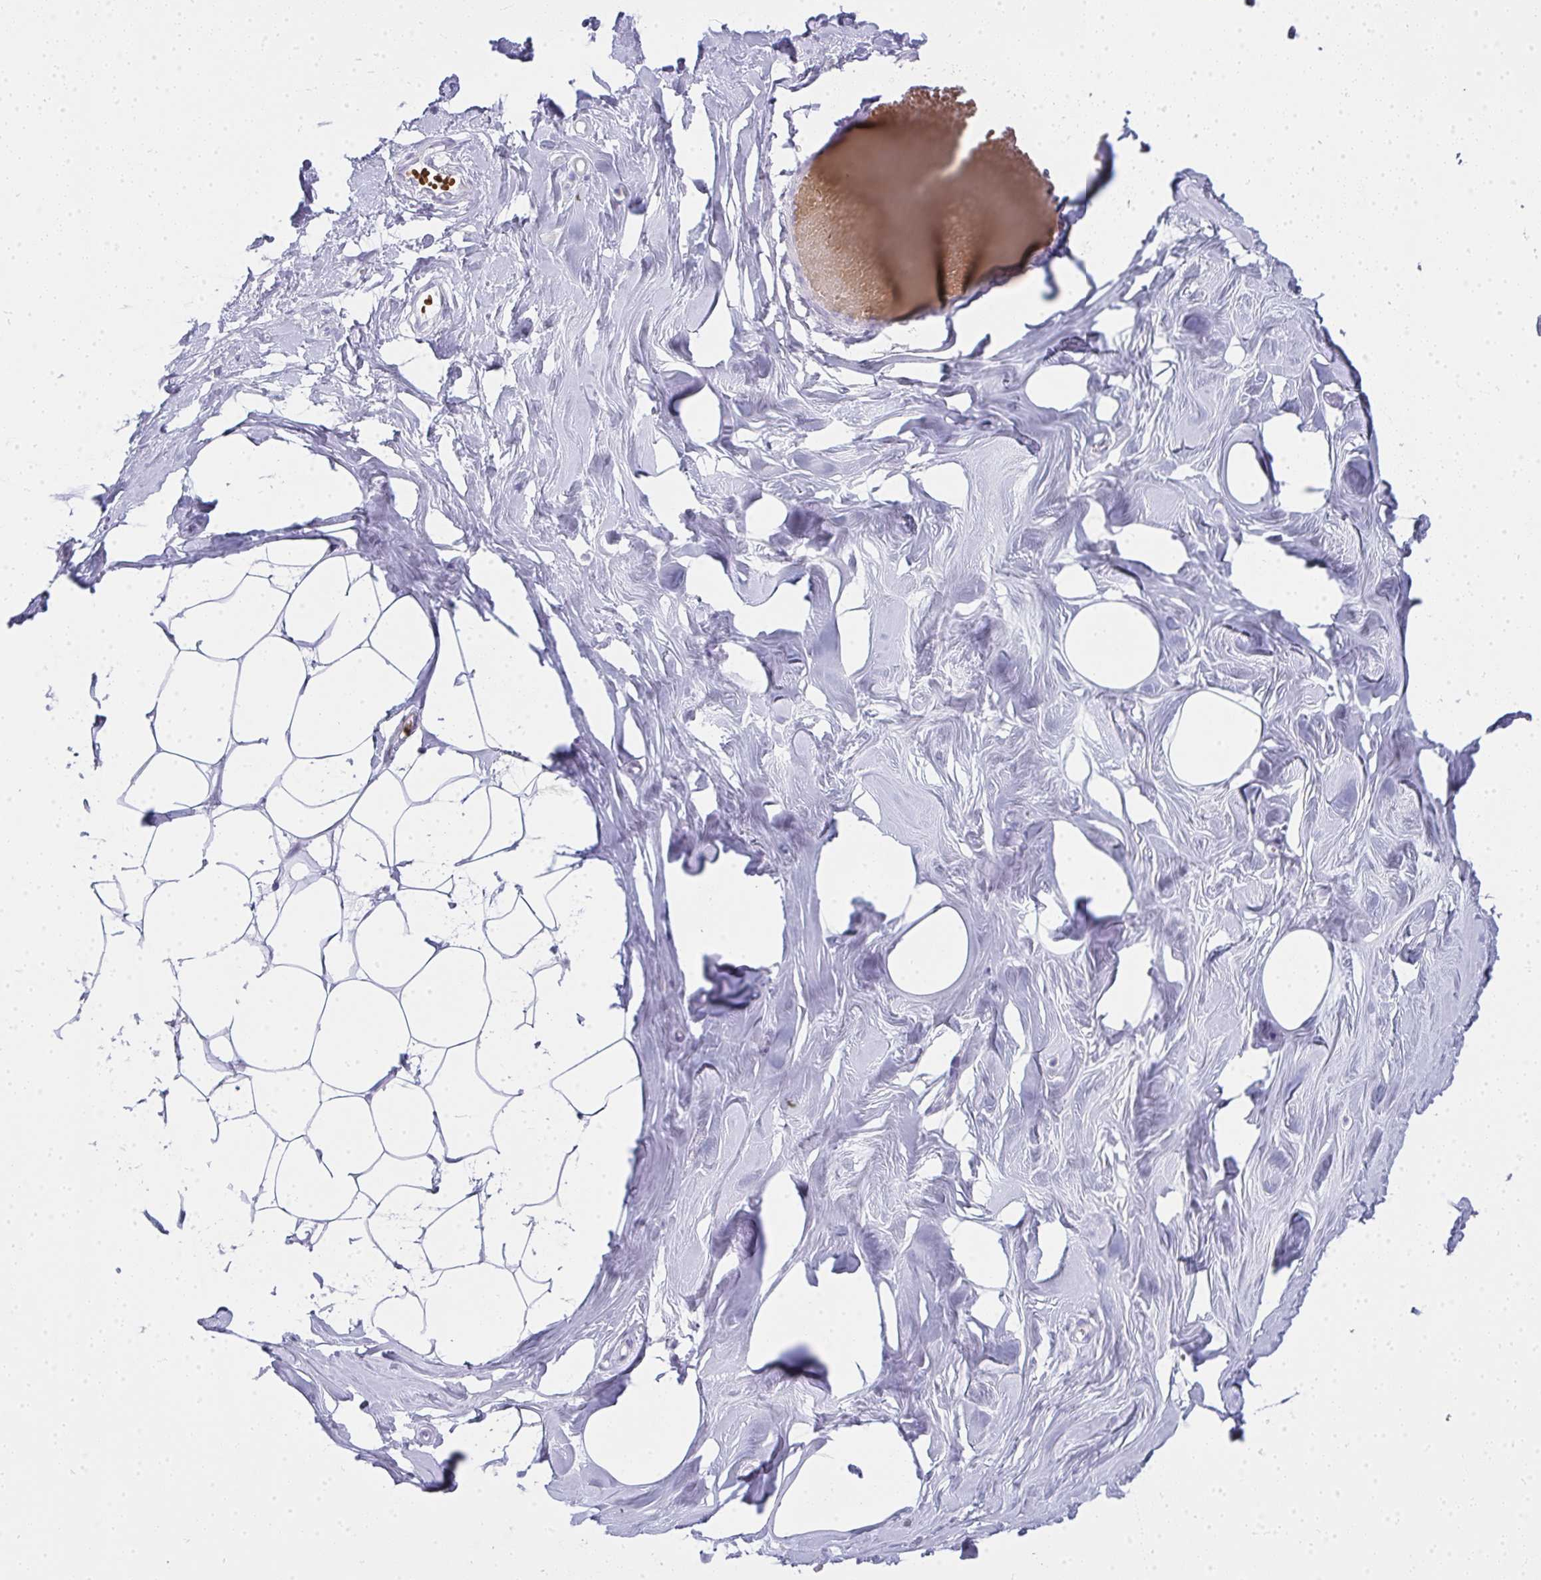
{"staining": {"intensity": "negative", "quantity": "none", "location": "none"}, "tissue": "breast", "cell_type": "Adipocytes", "image_type": "normal", "snomed": [{"axis": "morphology", "description": "Normal tissue, NOS"}, {"axis": "topography", "description": "Breast"}], "caption": "The image displays no significant expression in adipocytes of breast.", "gene": "ZNF182", "patient": {"sex": "female", "age": 27}}